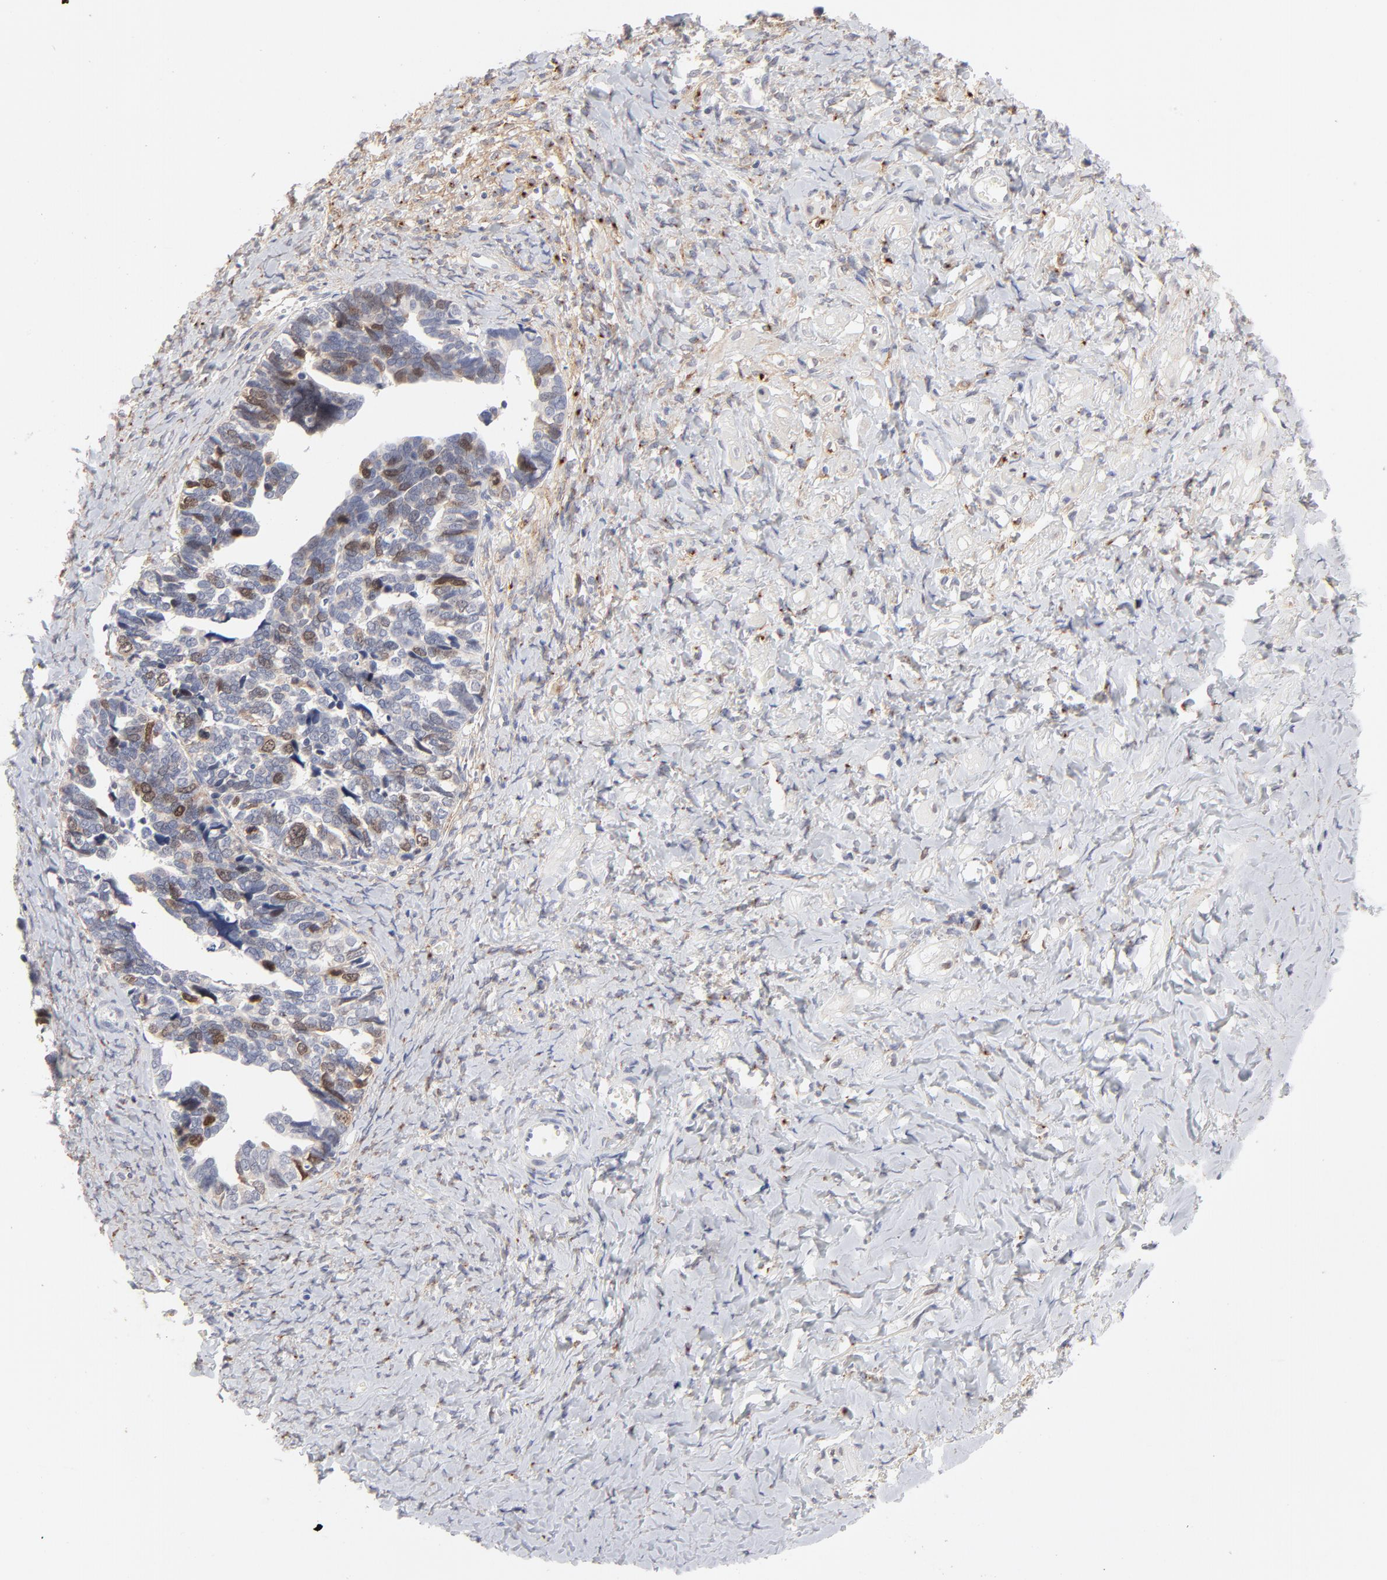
{"staining": {"intensity": "moderate", "quantity": "25%-75%", "location": "cytoplasmic/membranous,nuclear"}, "tissue": "ovarian cancer", "cell_type": "Tumor cells", "image_type": "cancer", "snomed": [{"axis": "morphology", "description": "Cystadenocarcinoma, serous, NOS"}, {"axis": "topography", "description": "Ovary"}], "caption": "Immunohistochemical staining of ovarian cancer (serous cystadenocarcinoma) reveals medium levels of moderate cytoplasmic/membranous and nuclear protein staining in about 25%-75% of tumor cells.", "gene": "AURKA", "patient": {"sex": "female", "age": 77}}